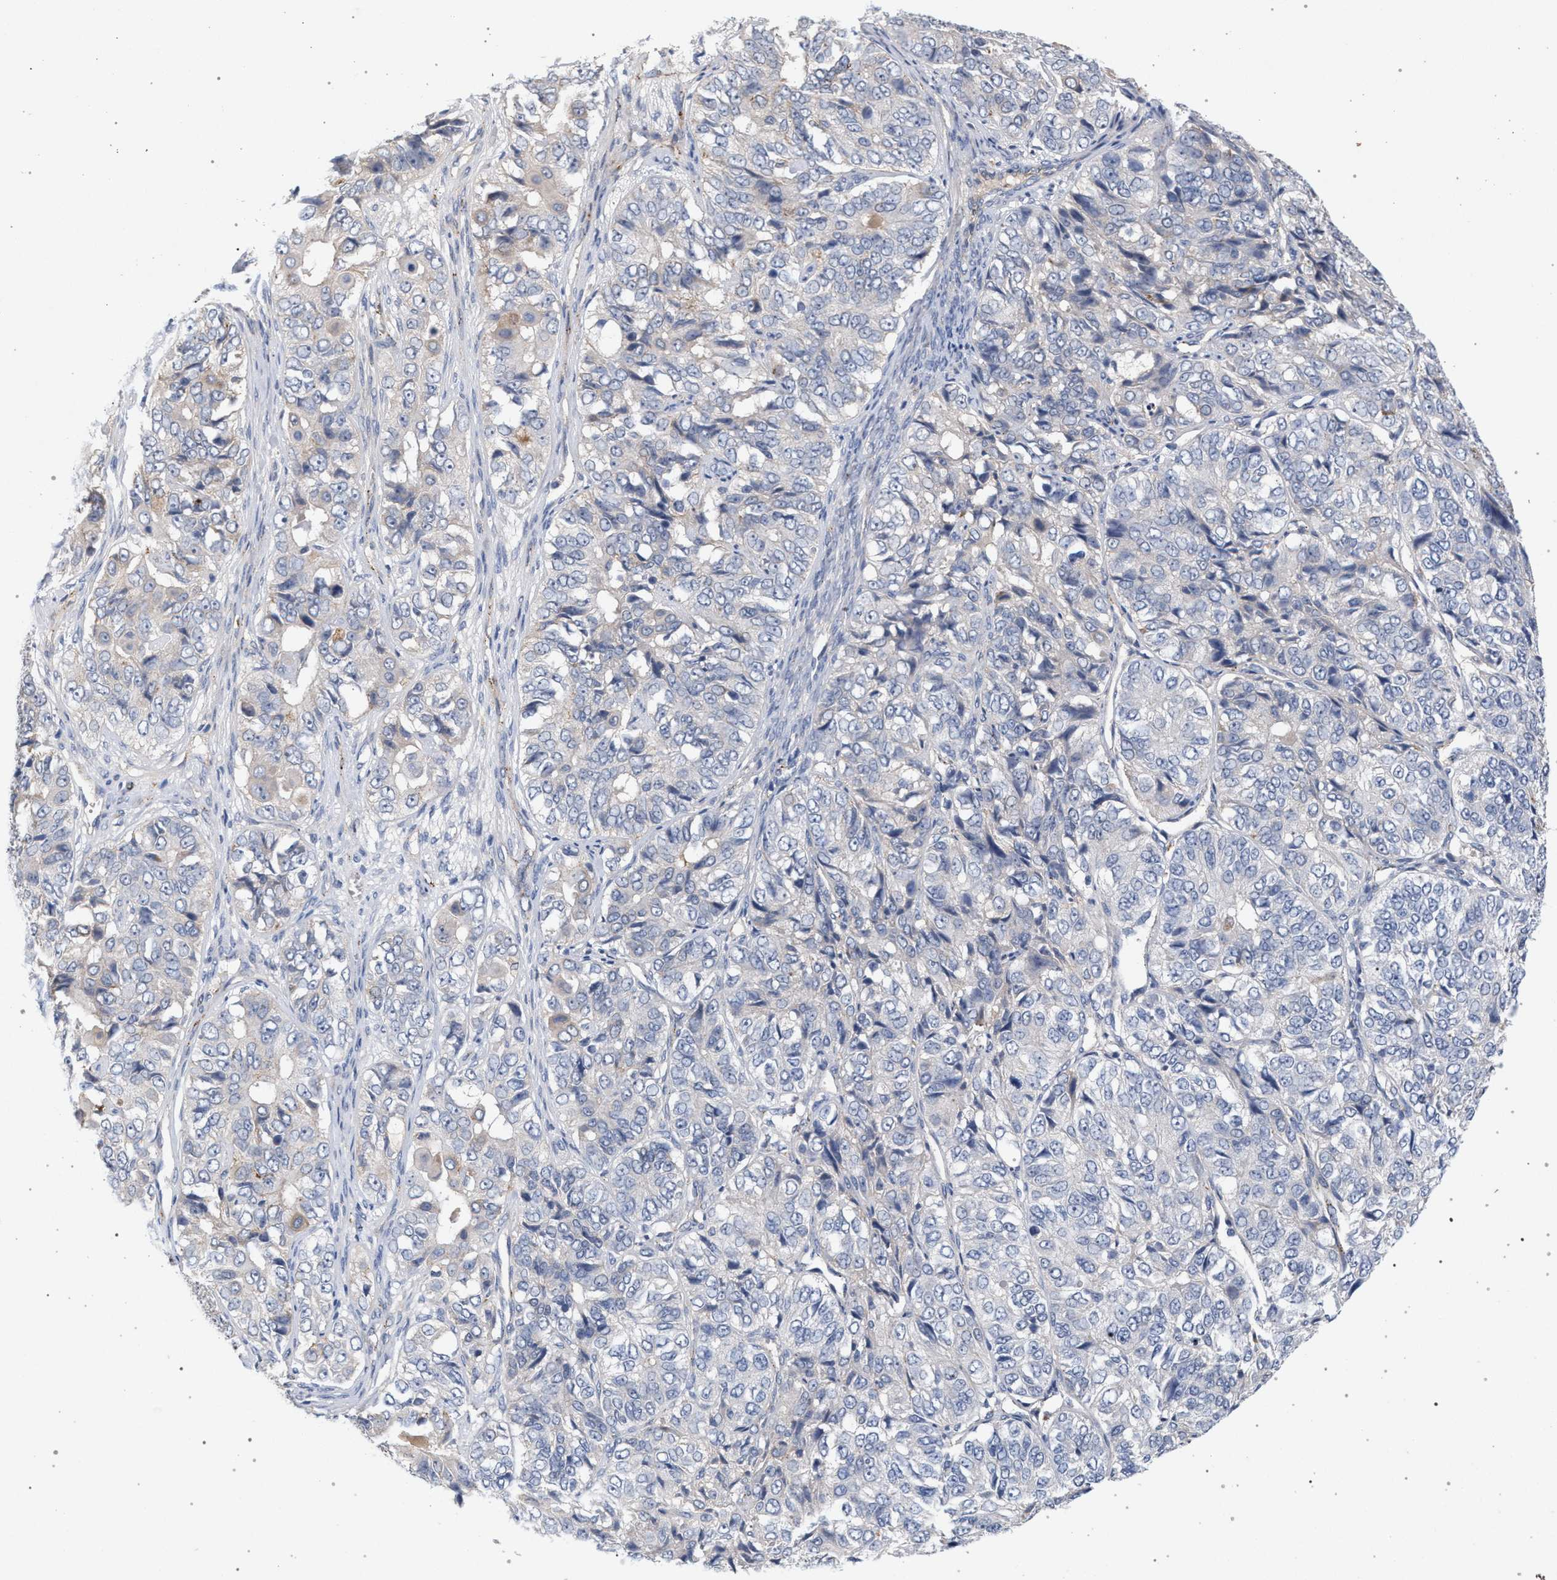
{"staining": {"intensity": "weak", "quantity": "<25%", "location": "cytoplasmic/membranous"}, "tissue": "ovarian cancer", "cell_type": "Tumor cells", "image_type": "cancer", "snomed": [{"axis": "morphology", "description": "Carcinoma, endometroid"}, {"axis": "topography", "description": "Ovary"}], "caption": "Photomicrograph shows no significant protein staining in tumor cells of ovarian cancer.", "gene": "MAMDC2", "patient": {"sex": "female", "age": 51}}